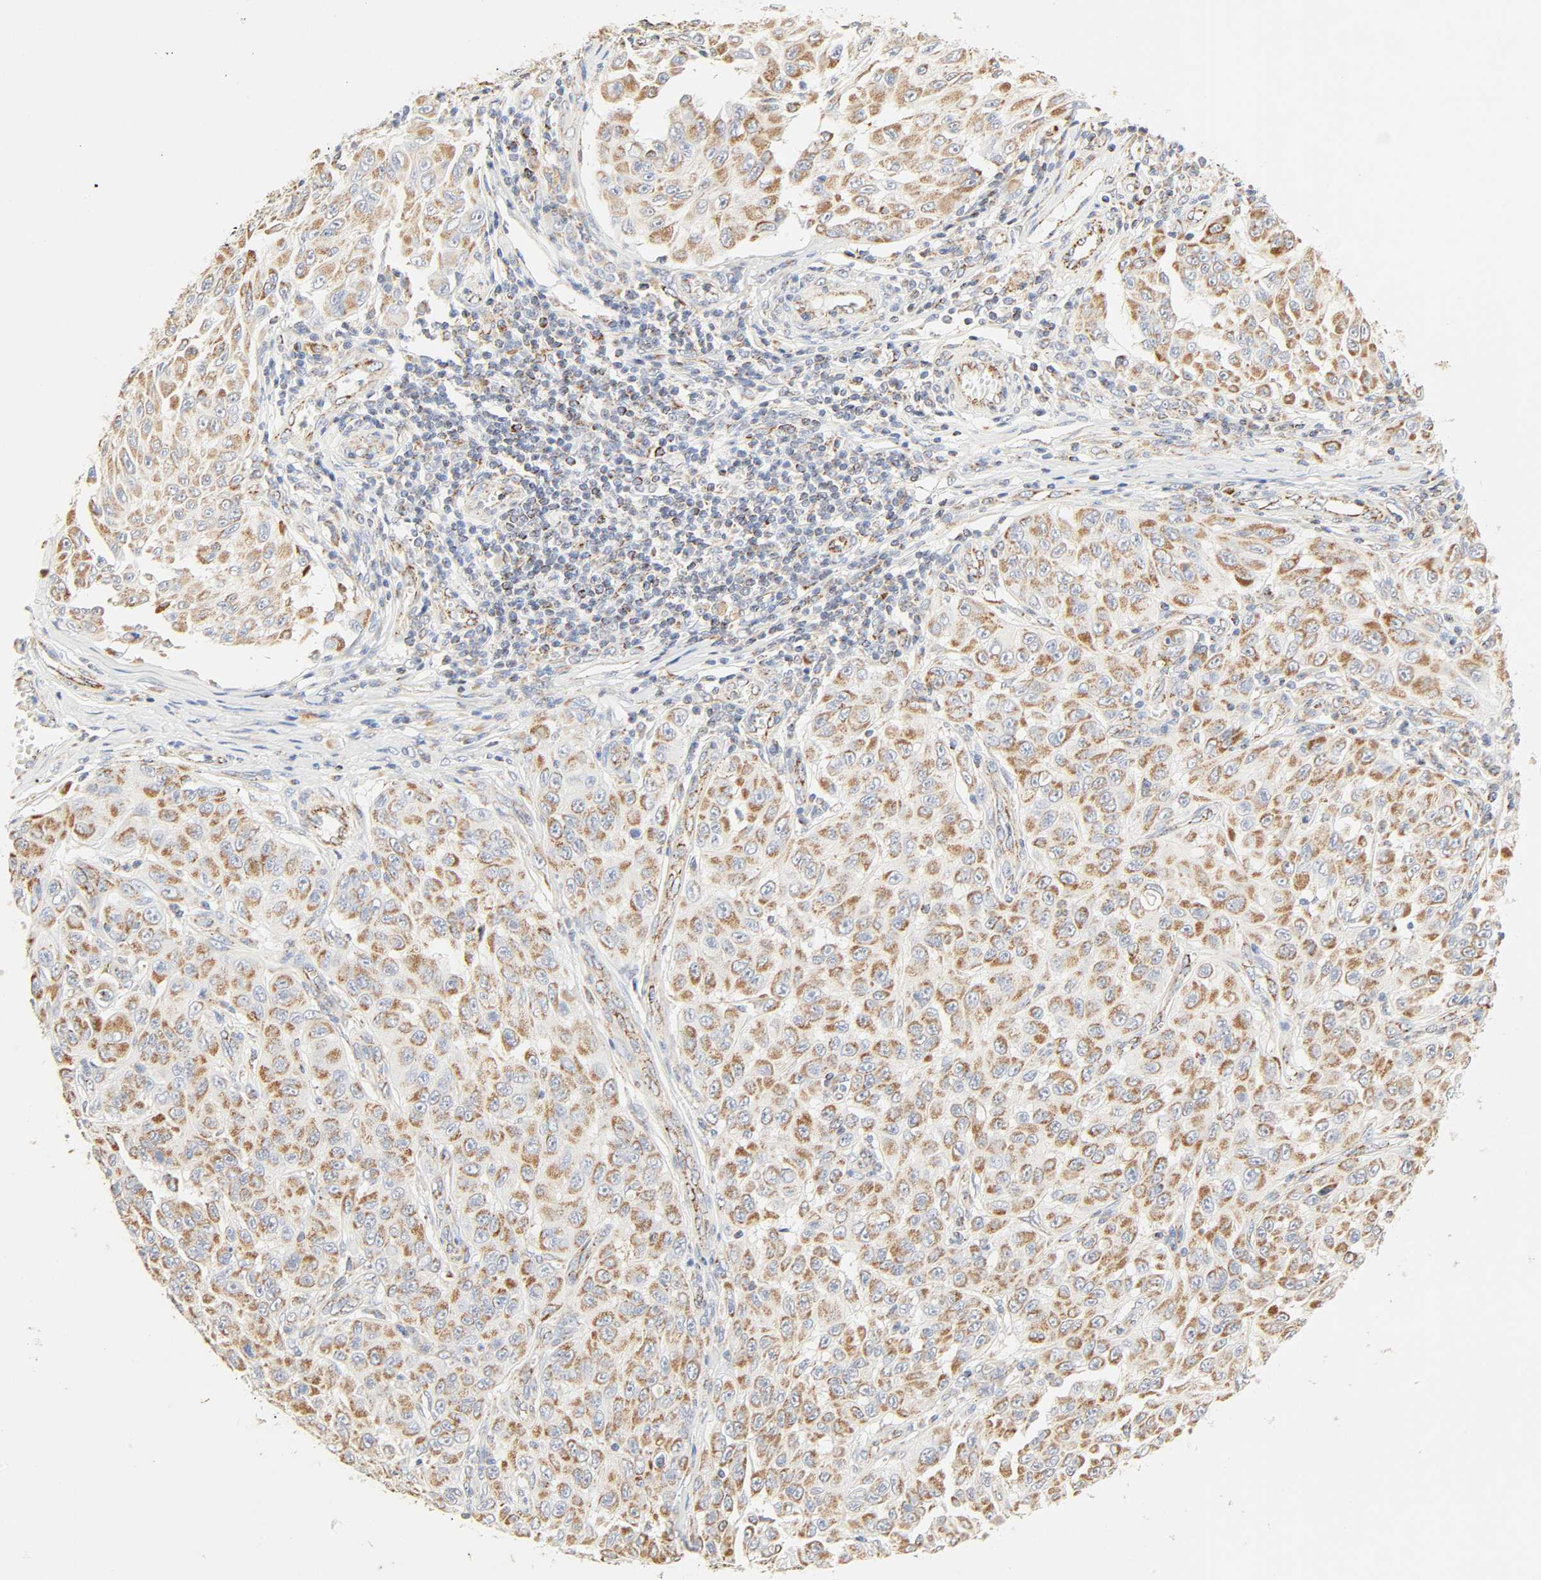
{"staining": {"intensity": "moderate", "quantity": ">75%", "location": "cytoplasmic/membranous"}, "tissue": "melanoma", "cell_type": "Tumor cells", "image_type": "cancer", "snomed": [{"axis": "morphology", "description": "Malignant melanoma, NOS"}, {"axis": "topography", "description": "Skin"}], "caption": "Immunohistochemical staining of malignant melanoma exhibits medium levels of moderate cytoplasmic/membranous protein staining in approximately >75% of tumor cells.", "gene": "ACAT1", "patient": {"sex": "male", "age": 30}}